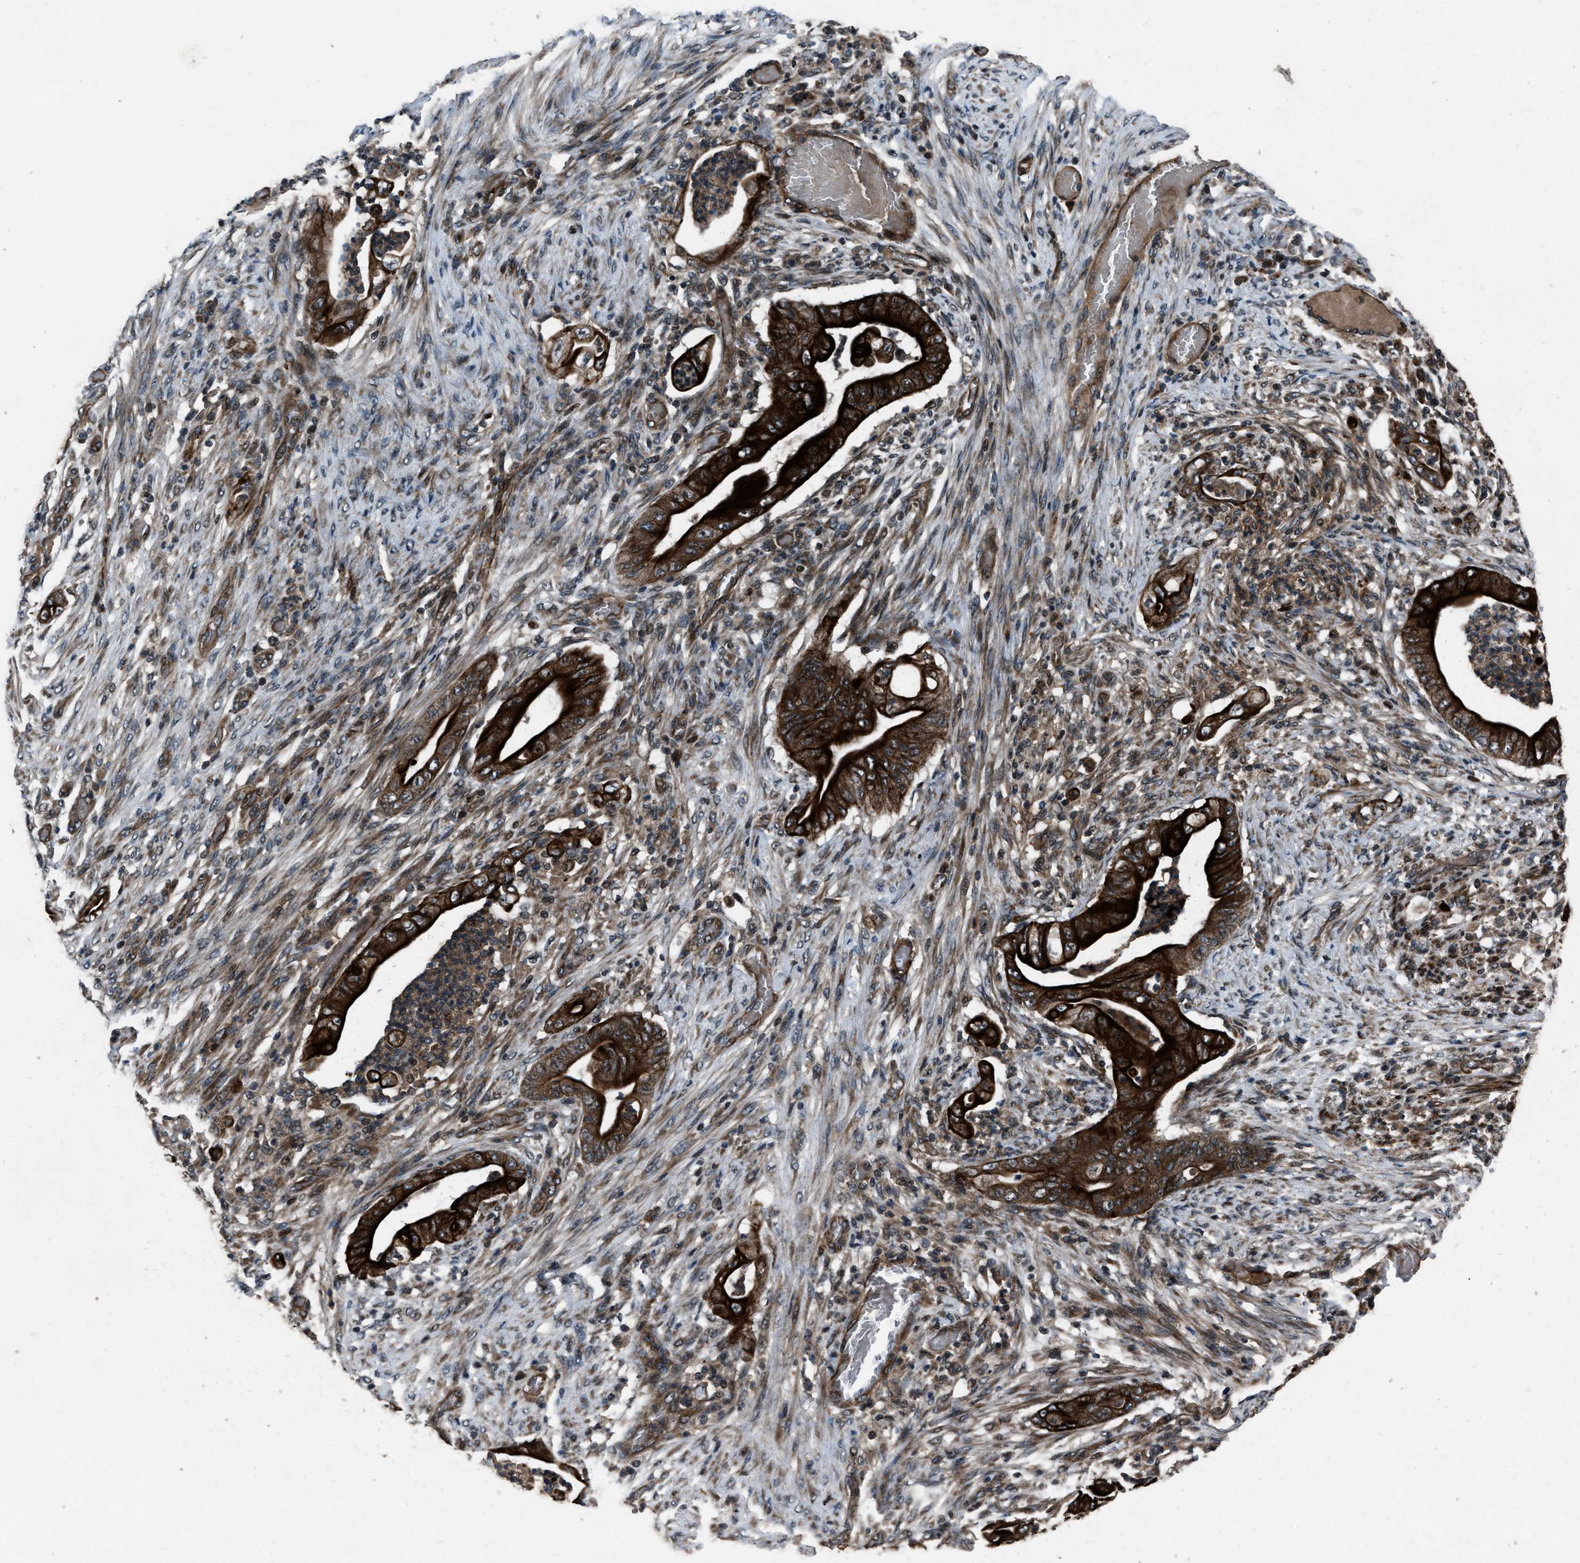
{"staining": {"intensity": "strong", "quantity": ">75%", "location": "cytoplasmic/membranous"}, "tissue": "stomach cancer", "cell_type": "Tumor cells", "image_type": "cancer", "snomed": [{"axis": "morphology", "description": "Adenocarcinoma, NOS"}, {"axis": "topography", "description": "Stomach"}], "caption": "Tumor cells exhibit high levels of strong cytoplasmic/membranous staining in approximately >75% of cells in stomach adenocarcinoma.", "gene": "IRAK4", "patient": {"sex": "female", "age": 73}}